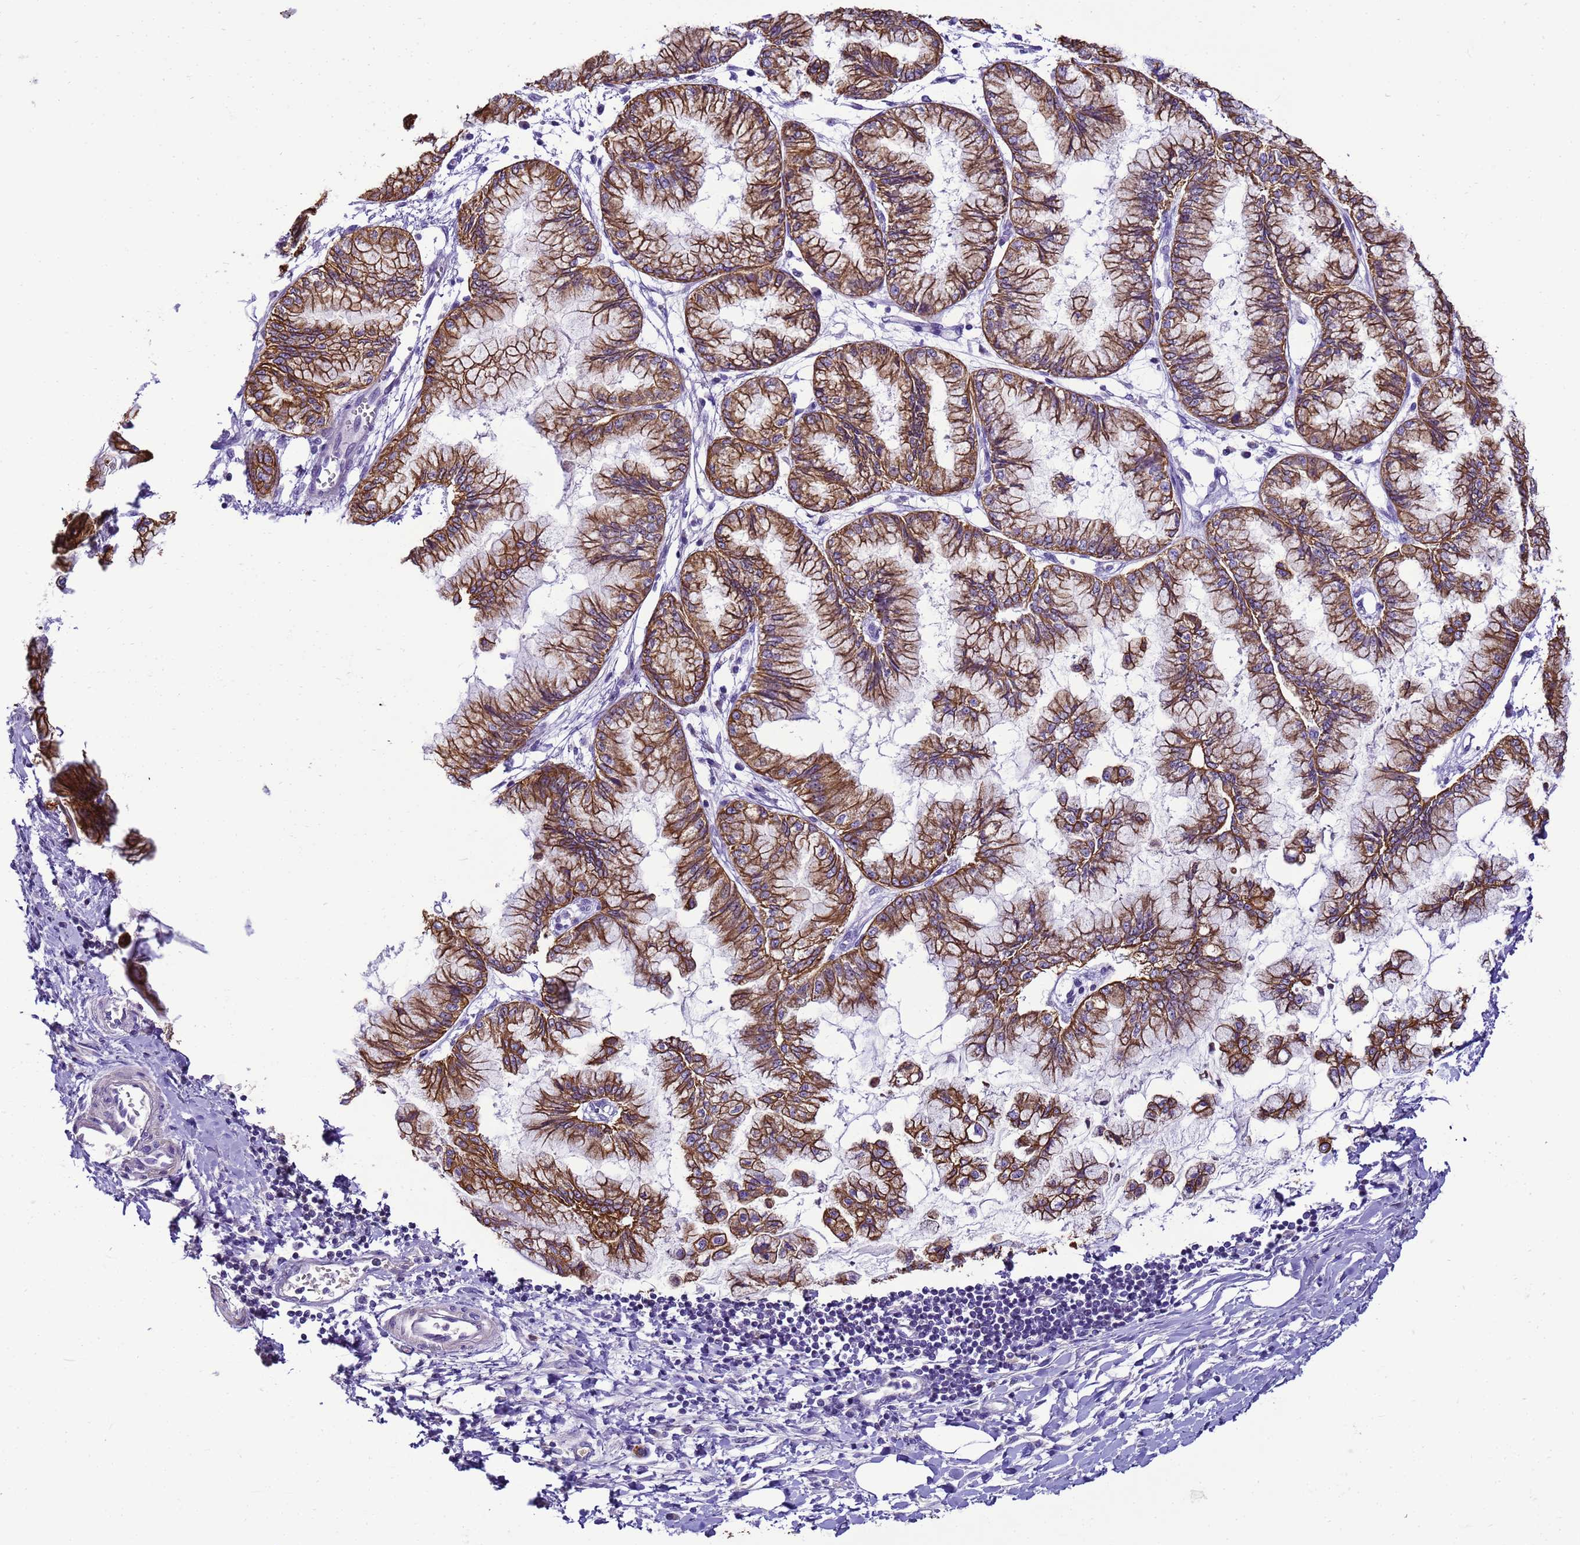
{"staining": {"intensity": "strong", "quantity": ">75%", "location": "cytoplasmic/membranous"}, "tissue": "pancreatic cancer", "cell_type": "Tumor cells", "image_type": "cancer", "snomed": [{"axis": "morphology", "description": "Adenocarcinoma, NOS"}, {"axis": "topography", "description": "Pancreas"}], "caption": "Strong cytoplasmic/membranous staining is identified in about >75% of tumor cells in pancreatic adenocarcinoma.", "gene": "PIEZO2", "patient": {"sex": "male", "age": 73}}